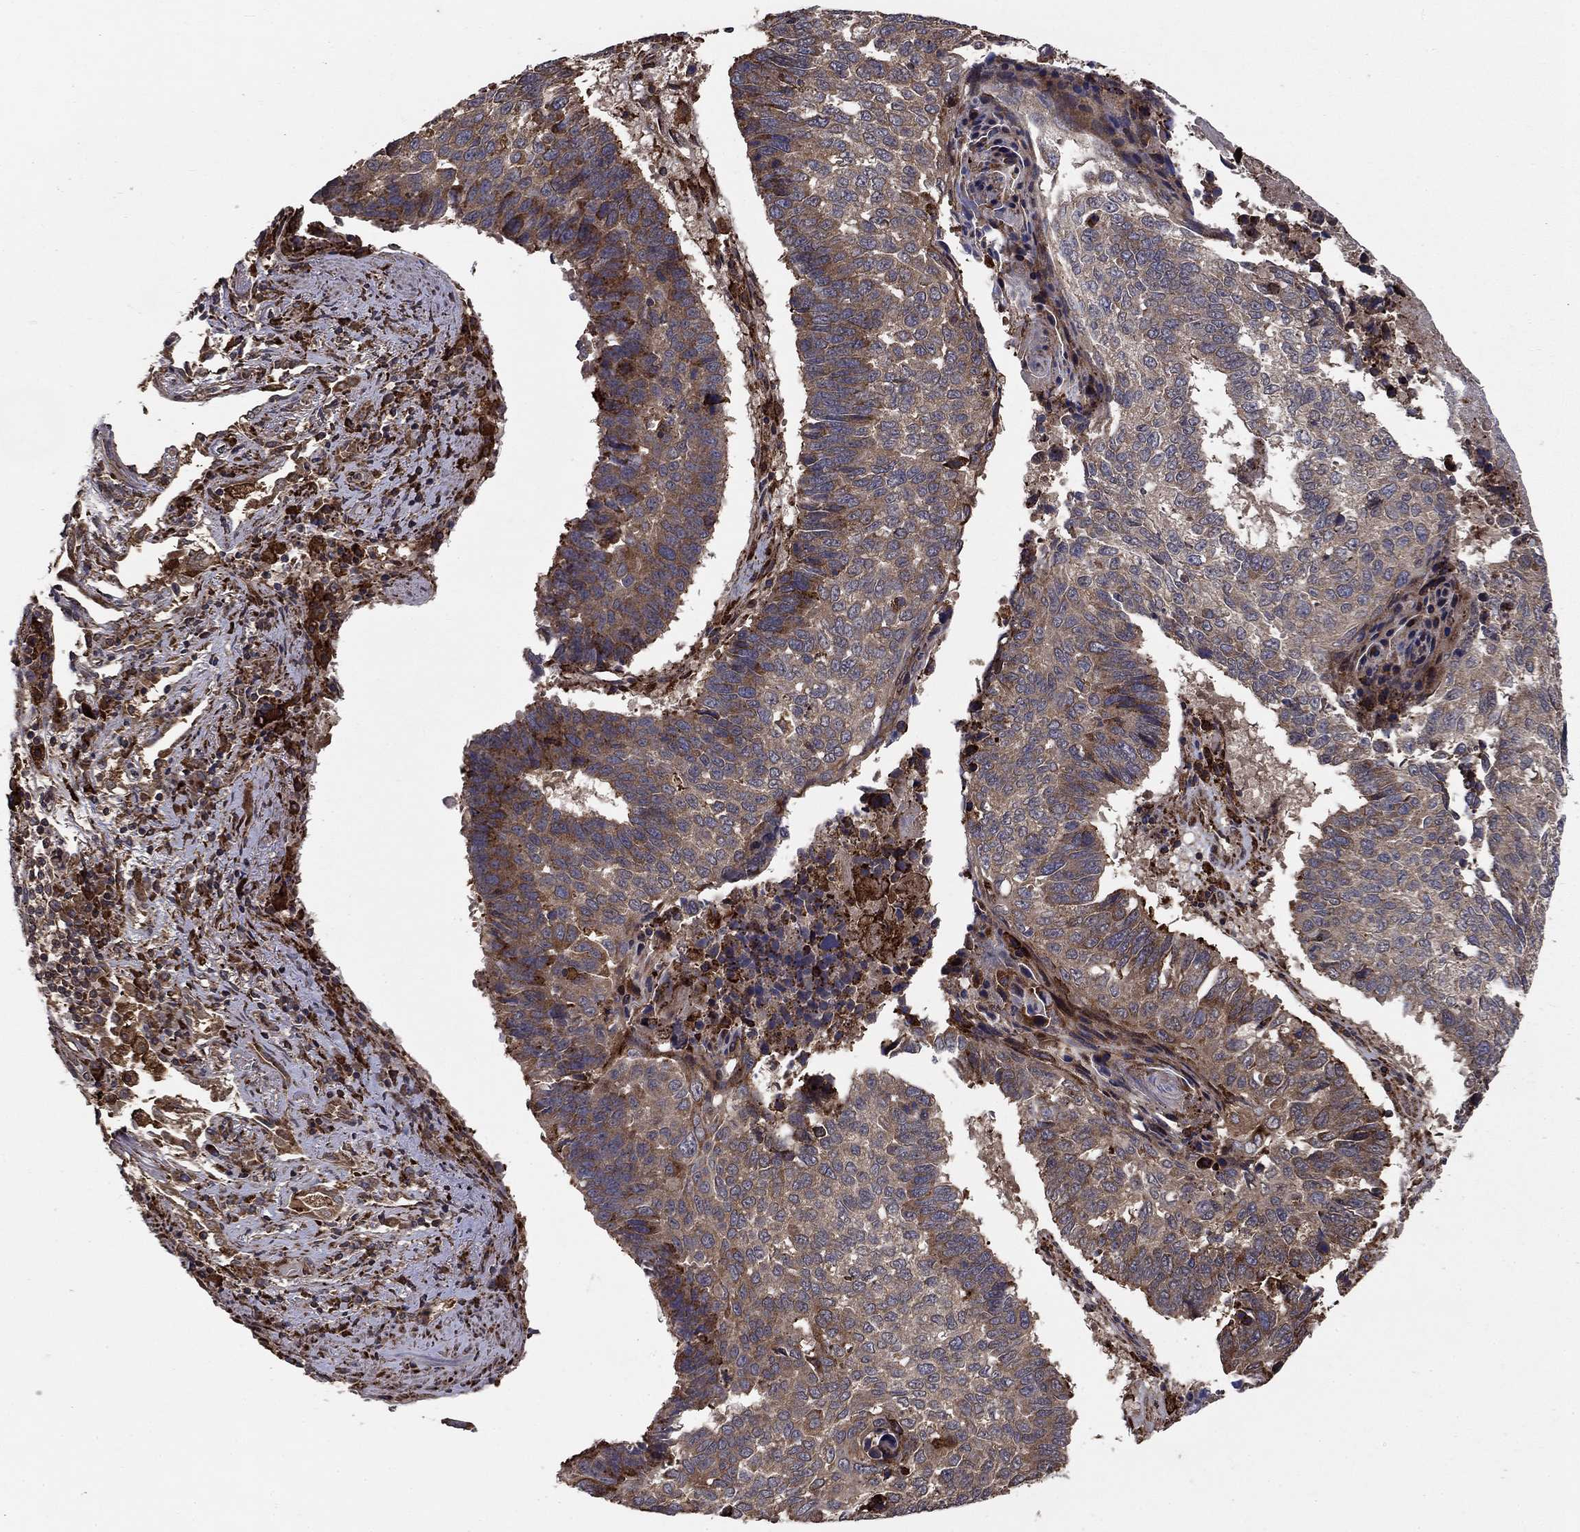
{"staining": {"intensity": "moderate", "quantity": "25%-75%", "location": "cytoplasmic/membranous"}, "tissue": "lung cancer", "cell_type": "Tumor cells", "image_type": "cancer", "snomed": [{"axis": "morphology", "description": "Squamous cell carcinoma, NOS"}, {"axis": "topography", "description": "Lung"}], "caption": "Immunohistochemical staining of human lung cancer exhibits moderate cytoplasmic/membranous protein expression in about 25%-75% of tumor cells.", "gene": "BABAM2", "patient": {"sex": "male", "age": 73}}